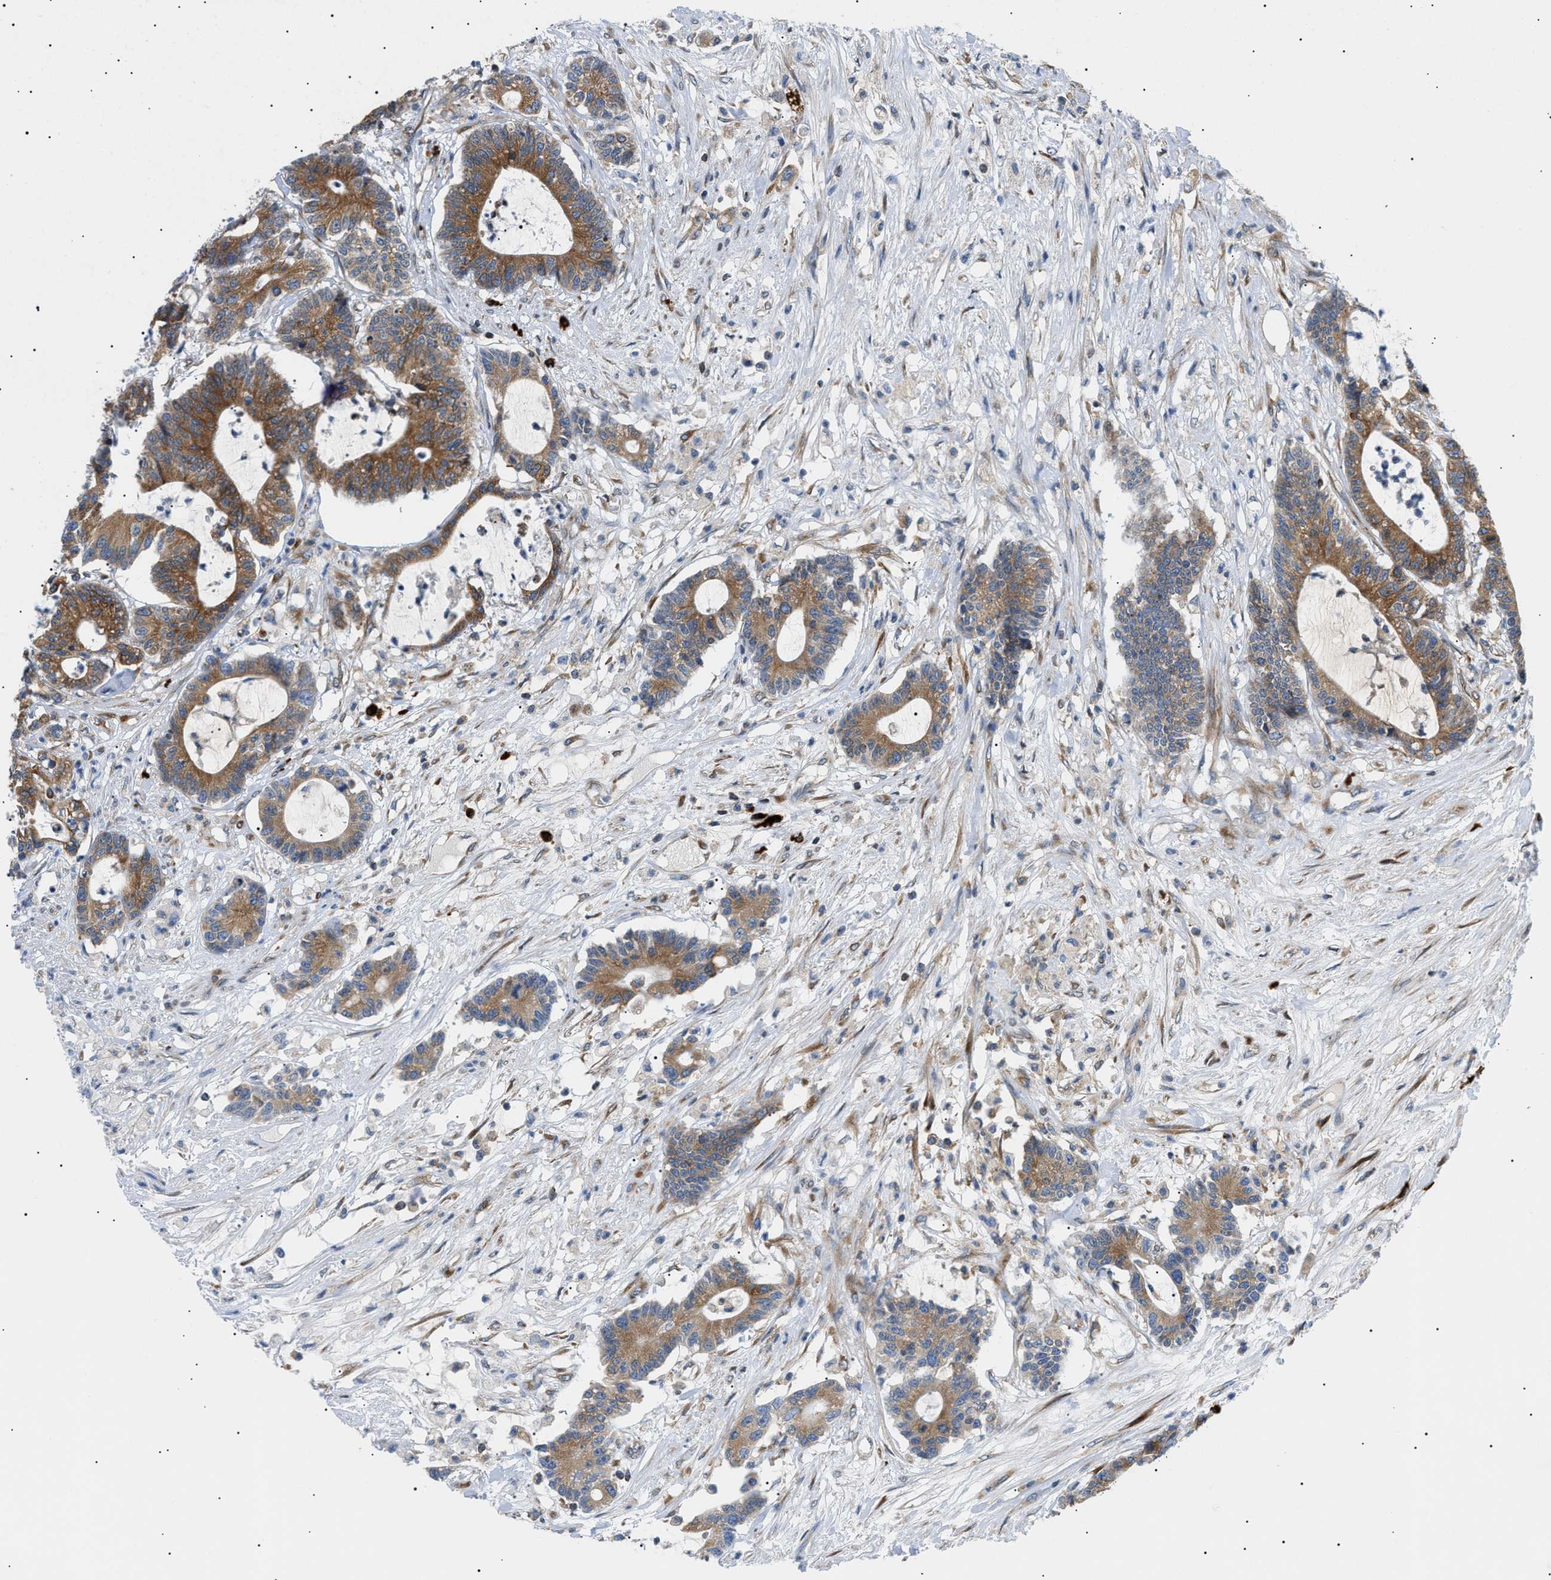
{"staining": {"intensity": "moderate", "quantity": ">75%", "location": "cytoplasmic/membranous"}, "tissue": "colorectal cancer", "cell_type": "Tumor cells", "image_type": "cancer", "snomed": [{"axis": "morphology", "description": "Adenocarcinoma, NOS"}, {"axis": "topography", "description": "Colon"}], "caption": "A micrograph showing moderate cytoplasmic/membranous expression in about >75% of tumor cells in colorectal cancer, as visualized by brown immunohistochemical staining.", "gene": "DERL1", "patient": {"sex": "female", "age": 84}}